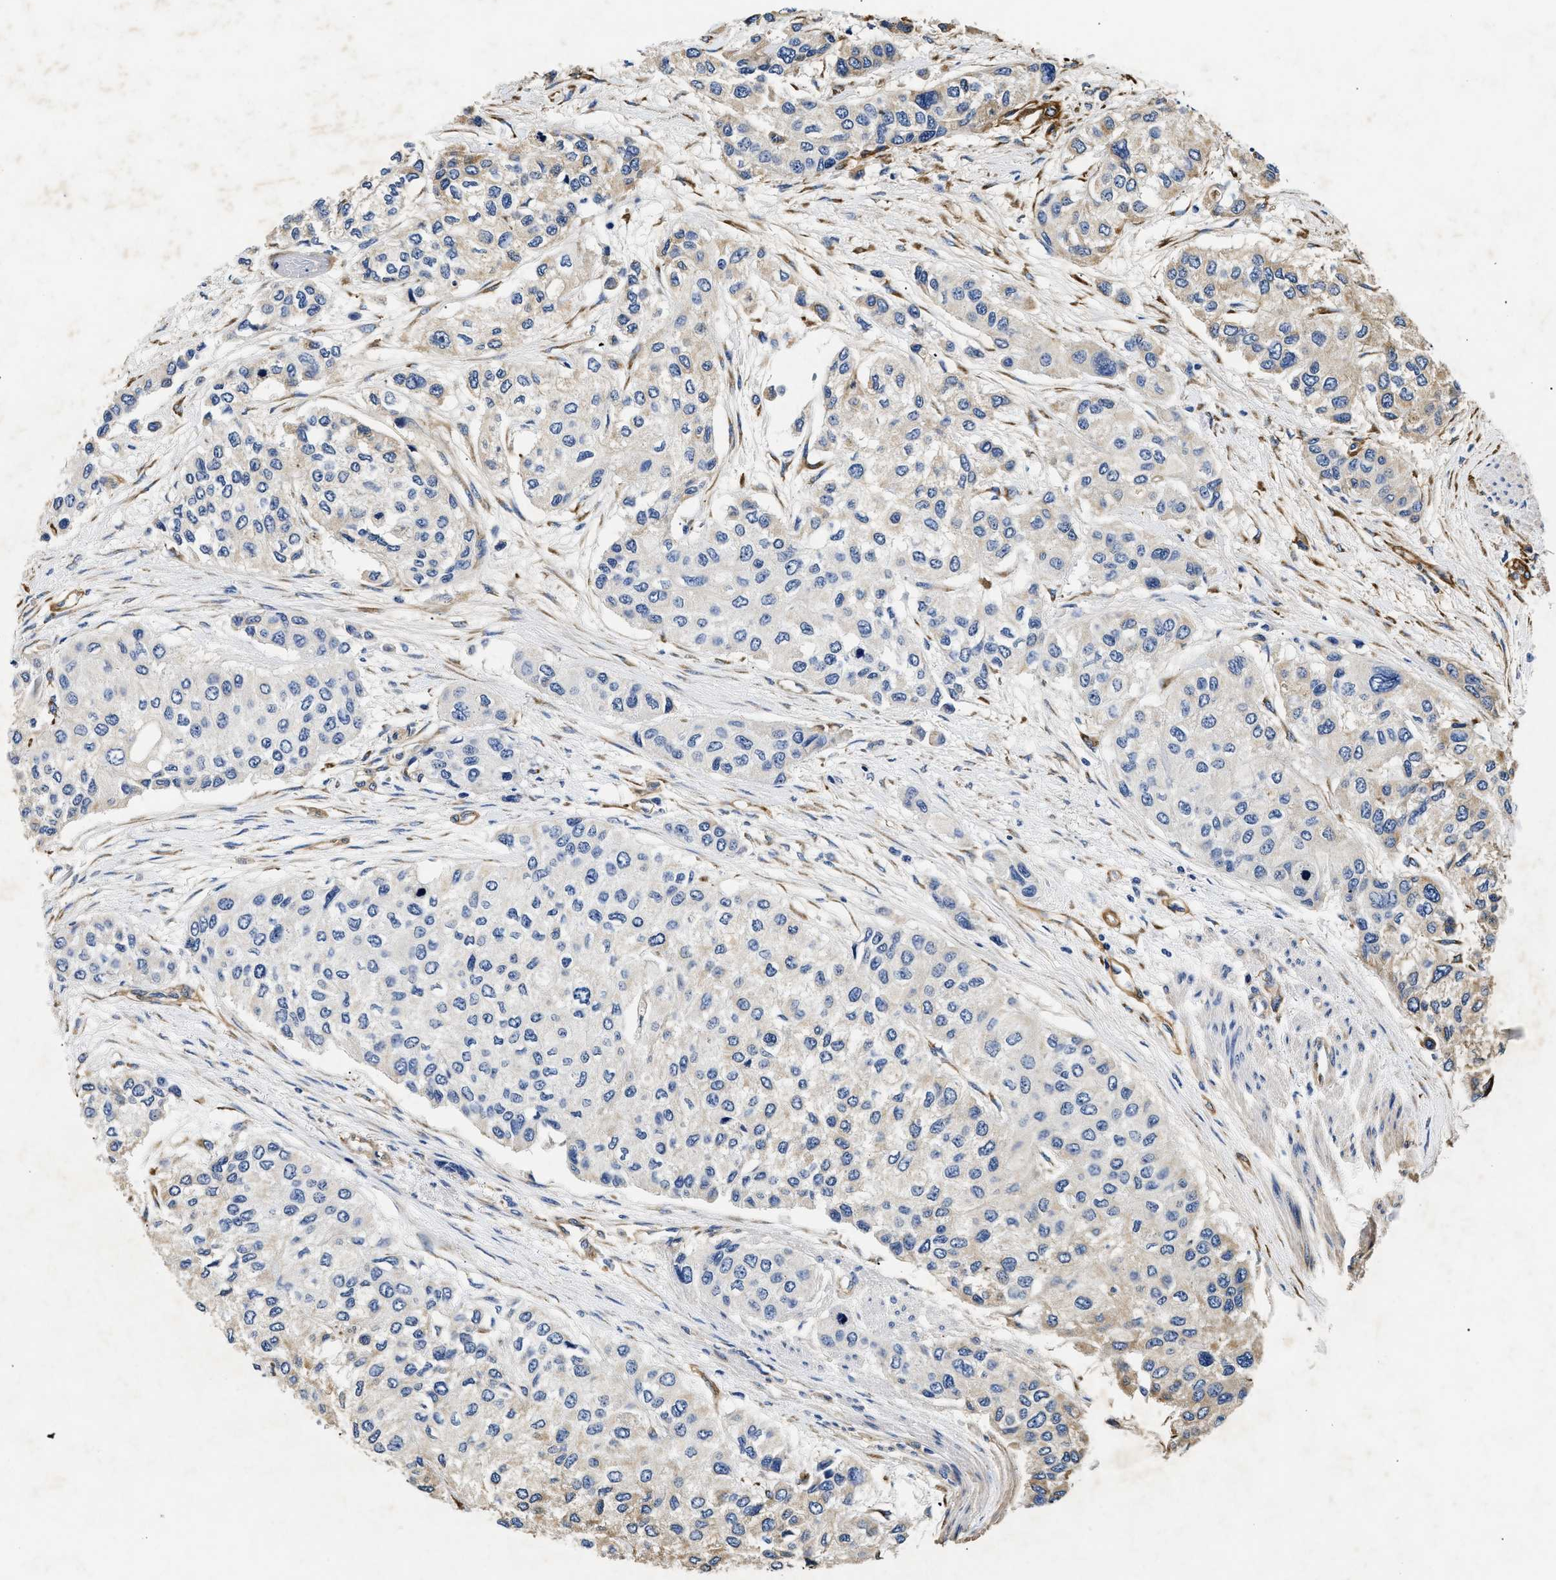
{"staining": {"intensity": "weak", "quantity": "<25%", "location": "cytoplasmic/membranous"}, "tissue": "urothelial cancer", "cell_type": "Tumor cells", "image_type": "cancer", "snomed": [{"axis": "morphology", "description": "Urothelial carcinoma, High grade"}, {"axis": "topography", "description": "Urinary bladder"}], "caption": "This is a photomicrograph of immunohistochemistry staining of urothelial cancer, which shows no expression in tumor cells.", "gene": "LAMA3", "patient": {"sex": "female", "age": 56}}